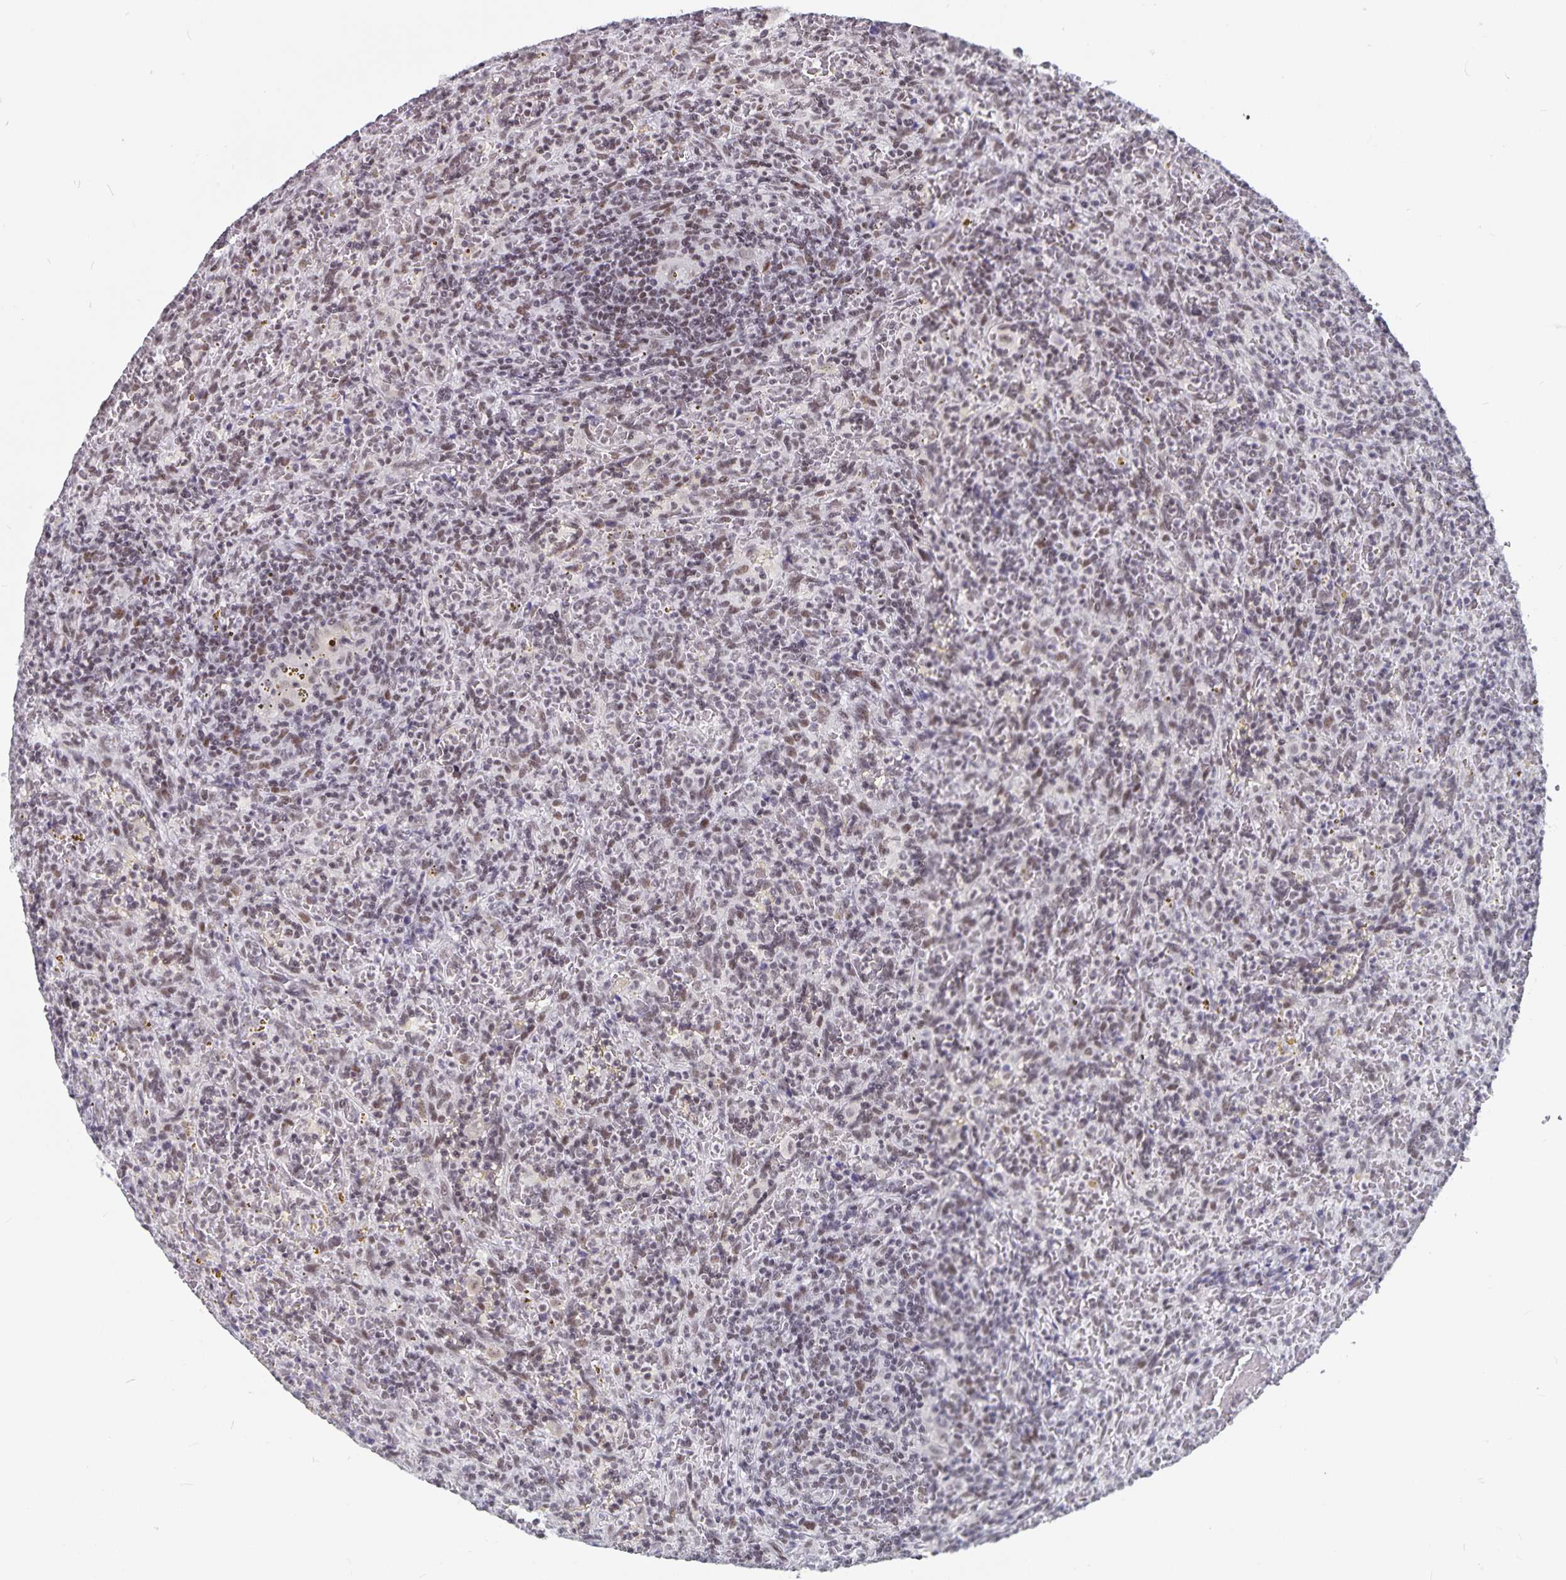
{"staining": {"intensity": "weak", "quantity": ">75%", "location": "nuclear"}, "tissue": "lymphoma", "cell_type": "Tumor cells", "image_type": "cancer", "snomed": [{"axis": "morphology", "description": "Malignant lymphoma, non-Hodgkin's type, Low grade"}, {"axis": "topography", "description": "Spleen"}], "caption": "Human low-grade malignant lymphoma, non-Hodgkin's type stained for a protein (brown) reveals weak nuclear positive positivity in about >75% of tumor cells.", "gene": "PBX2", "patient": {"sex": "female", "age": 70}}